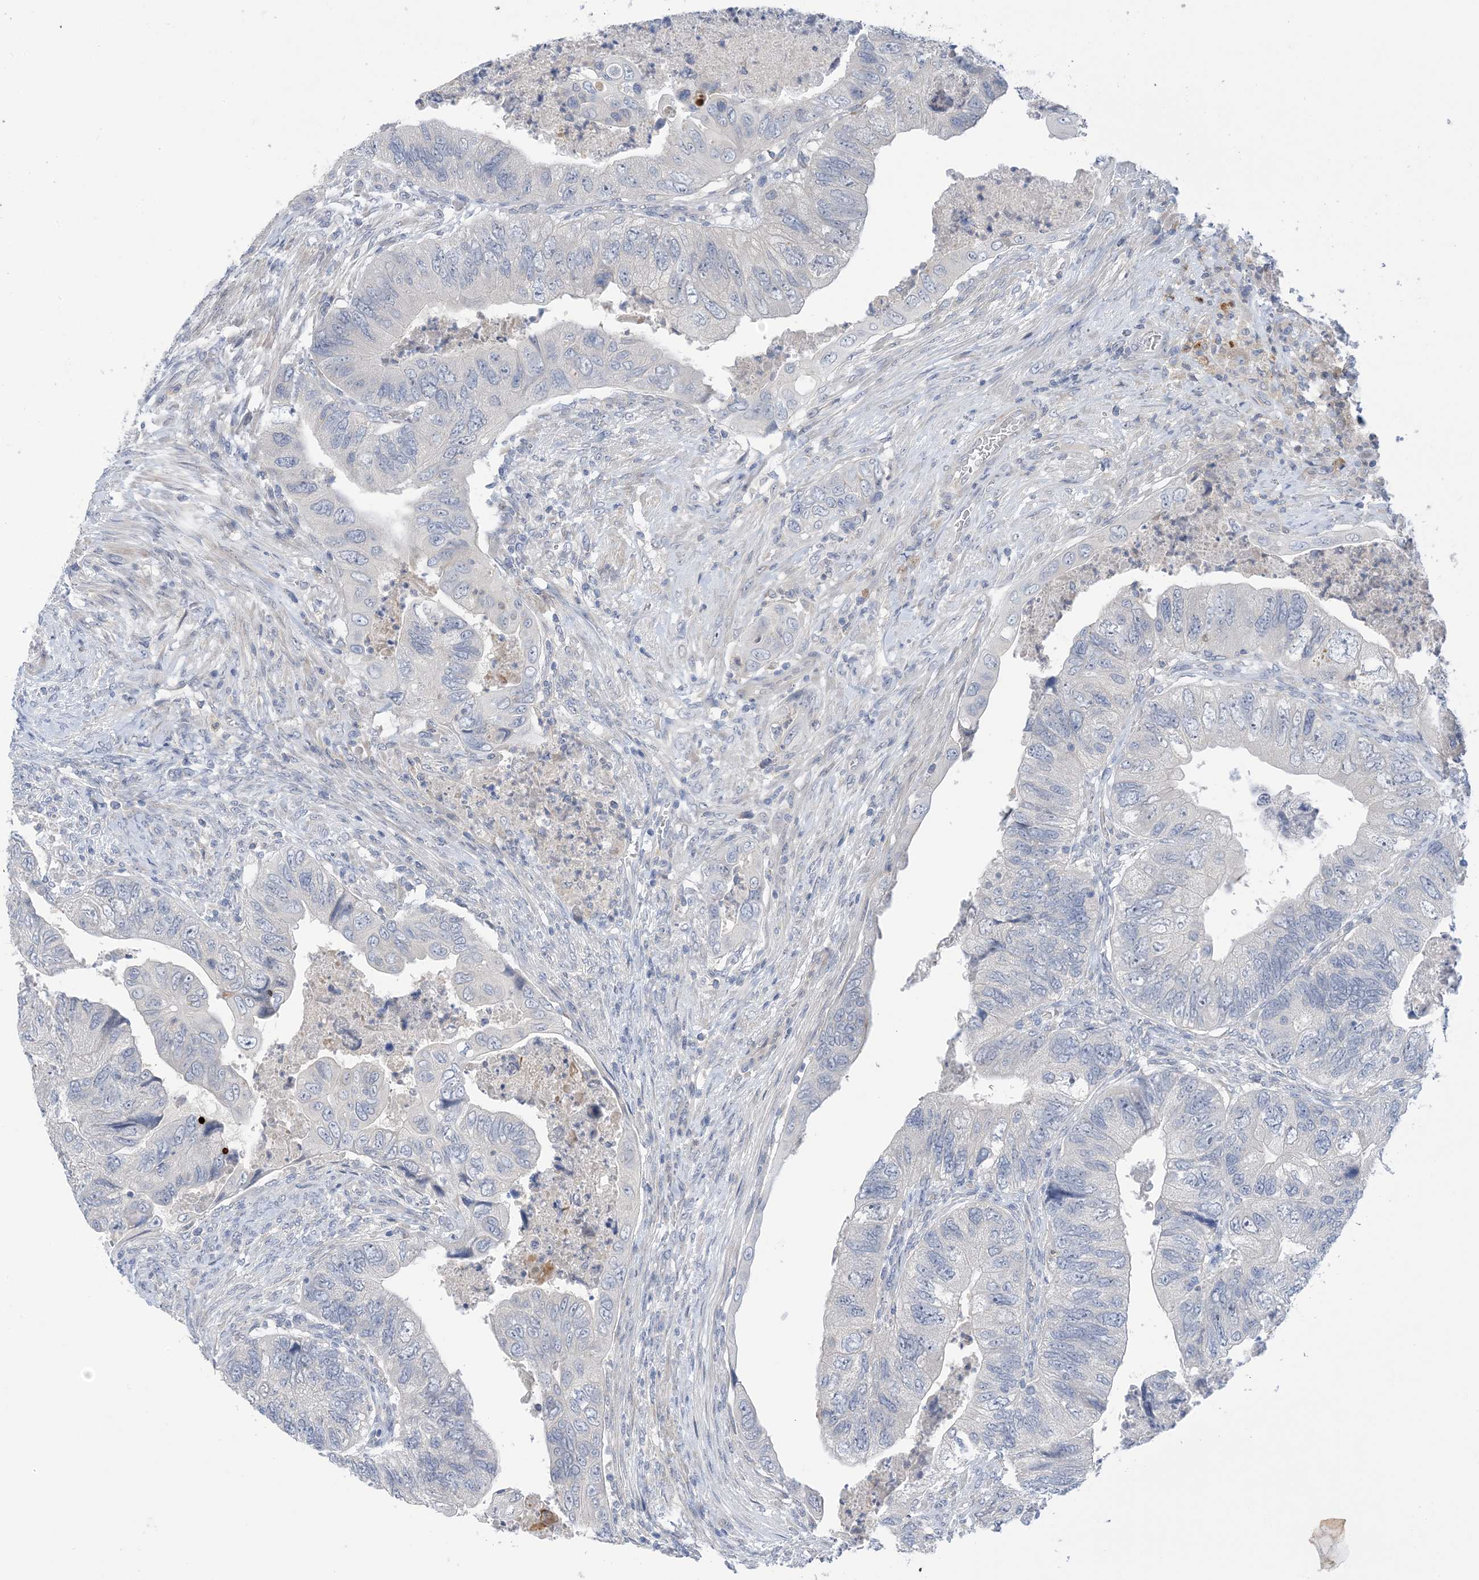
{"staining": {"intensity": "negative", "quantity": "none", "location": "none"}, "tissue": "colorectal cancer", "cell_type": "Tumor cells", "image_type": "cancer", "snomed": [{"axis": "morphology", "description": "Adenocarcinoma, NOS"}, {"axis": "topography", "description": "Rectum"}], "caption": "Histopathology image shows no protein staining in tumor cells of colorectal adenocarcinoma tissue.", "gene": "TTYH1", "patient": {"sex": "male", "age": 63}}